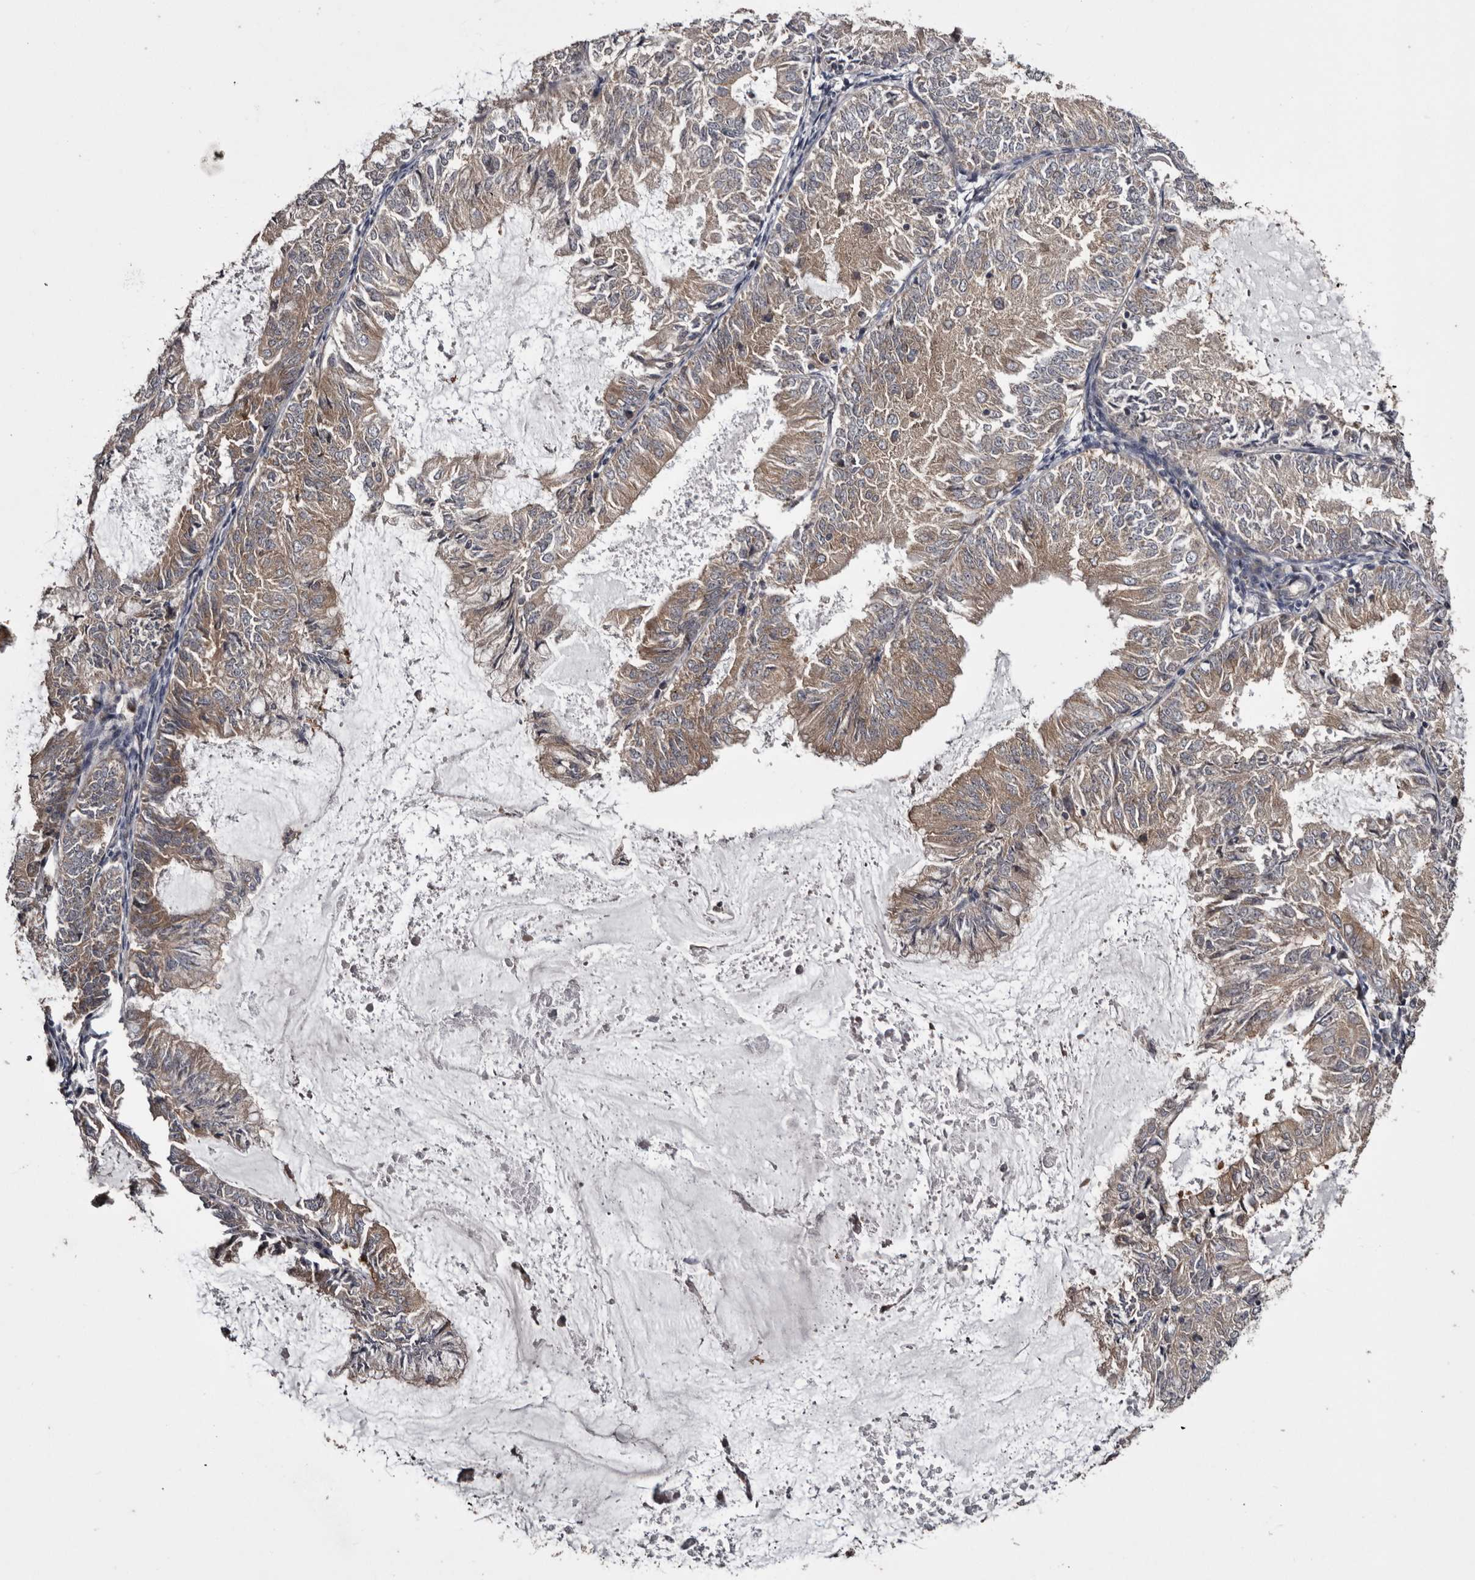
{"staining": {"intensity": "weak", "quantity": ">75%", "location": "cytoplasmic/membranous"}, "tissue": "endometrial cancer", "cell_type": "Tumor cells", "image_type": "cancer", "snomed": [{"axis": "morphology", "description": "Adenocarcinoma, NOS"}, {"axis": "topography", "description": "Endometrium"}], "caption": "Weak cytoplasmic/membranous staining is identified in about >75% of tumor cells in endometrial cancer (adenocarcinoma).", "gene": "DARS1", "patient": {"sex": "female", "age": 57}}